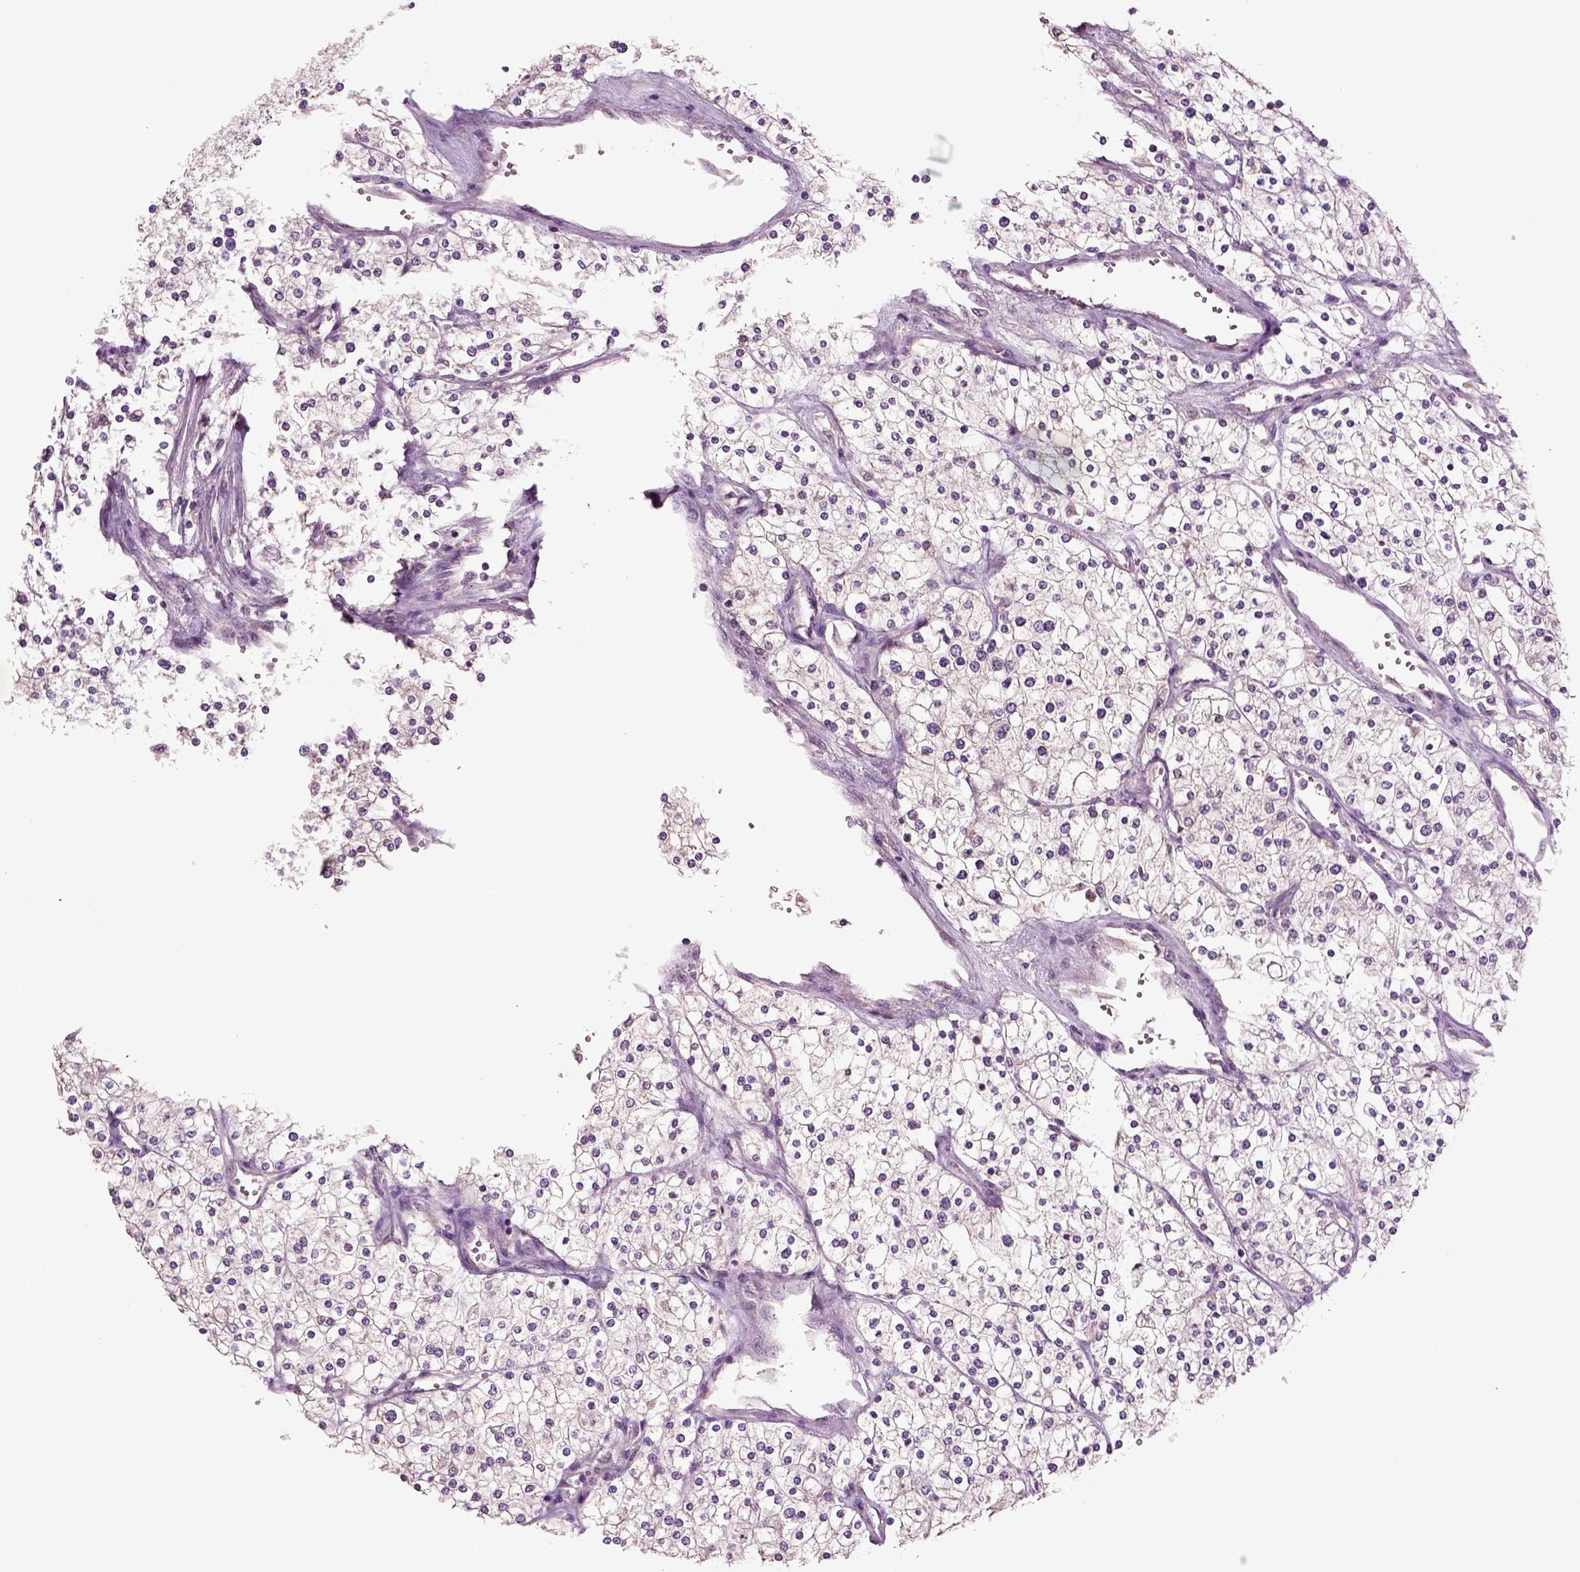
{"staining": {"intensity": "negative", "quantity": "none", "location": "none"}, "tissue": "renal cancer", "cell_type": "Tumor cells", "image_type": "cancer", "snomed": [{"axis": "morphology", "description": "Adenocarcinoma, NOS"}, {"axis": "topography", "description": "Kidney"}], "caption": "Immunohistochemical staining of human renal cancer (adenocarcinoma) exhibits no significant expression in tumor cells. (DAB IHC with hematoxylin counter stain).", "gene": "DEFB118", "patient": {"sex": "male", "age": 80}}